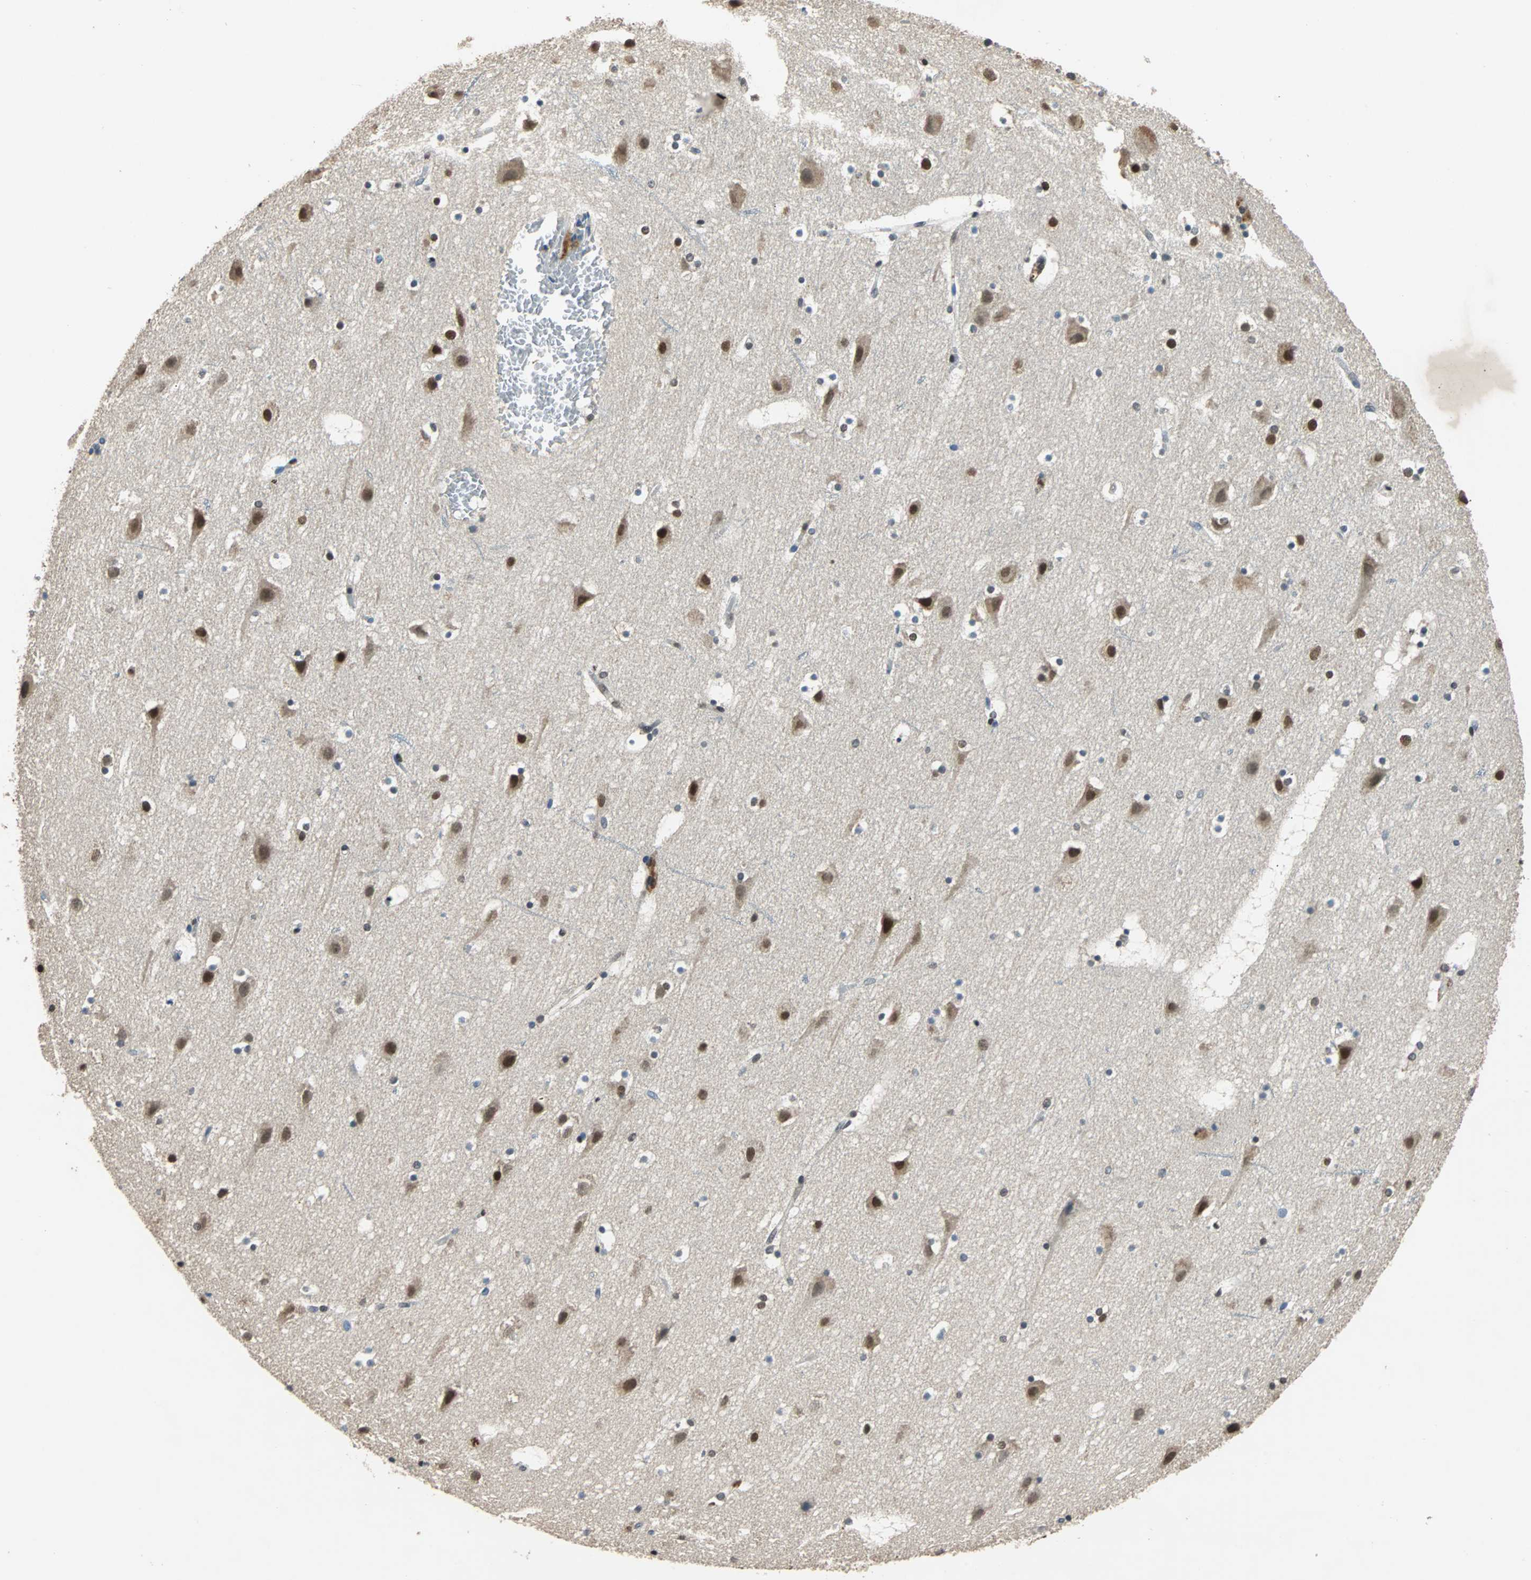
{"staining": {"intensity": "moderate", "quantity": ">75%", "location": "nuclear"}, "tissue": "cerebral cortex", "cell_type": "Endothelial cells", "image_type": "normal", "snomed": [{"axis": "morphology", "description": "Normal tissue, NOS"}, {"axis": "topography", "description": "Cerebral cortex"}], "caption": "DAB (3,3'-diaminobenzidine) immunohistochemical staining of benign human cerebral cortex demonstrates moderate nuclear protein expression in about >75% of endothelial cells.", "gene": "PHC1", "patient": {"sex": "male", "age": 45}}